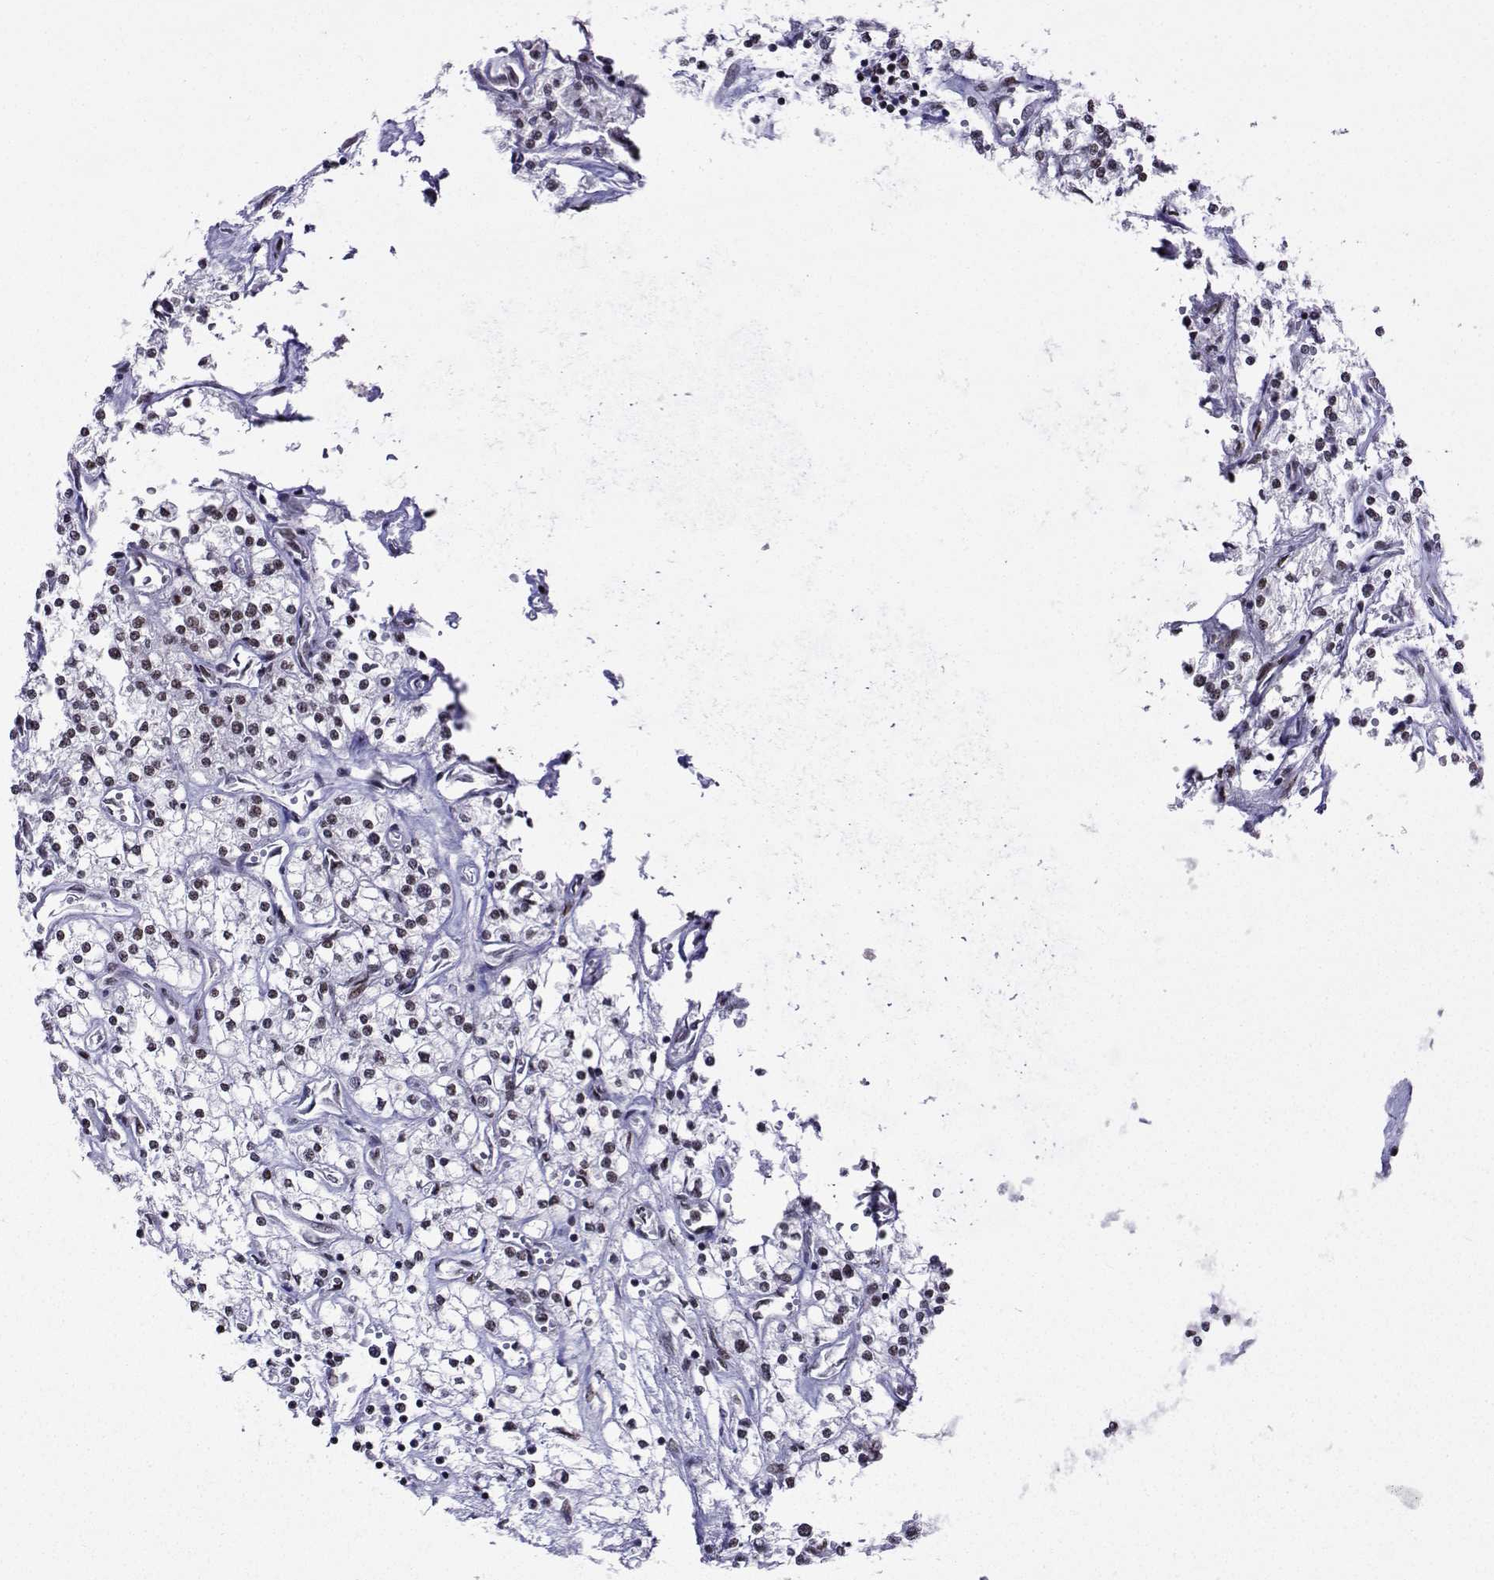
{"staining": {"intensity": "negative", "quantity": "none", "location": "none"}, "tissue": "renal cancer", "cell_type": "Tumor cells", "image_type": "cancer", "snomed": [{"axis": "morphology", "description": "Adenocarcinoma, NOS"}, {"axis": "topography", "description": "Kidney"}], "caption": "This photomicrograph is of renal adenocarcinoma stained with immunohistochemistry to label a protein in brown with the nuclei are counter-stained blue. There is no positivity in tumor cells.", "gene": "SNRPB2", "patient": {"sex": "male", "age": 80}}